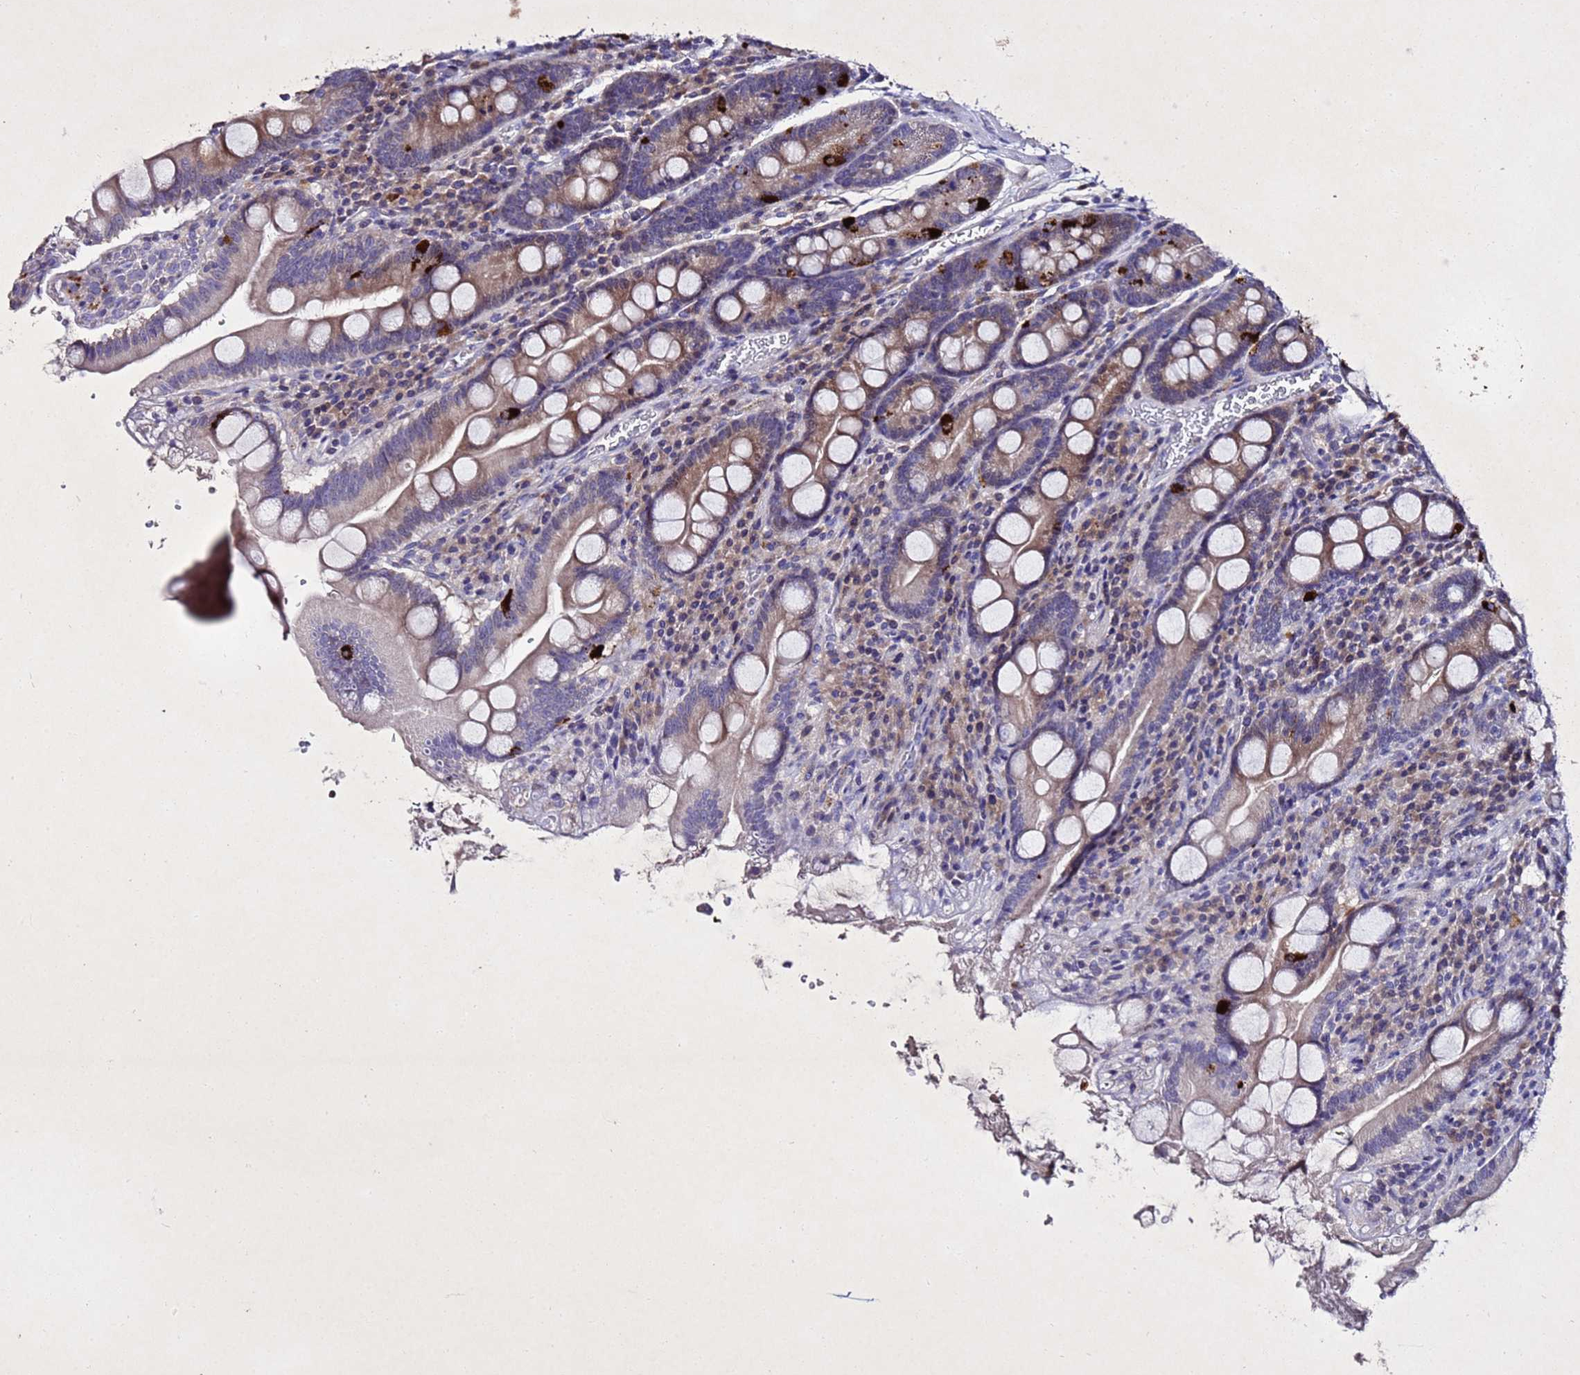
{"staining": {"intensity": "strong", "quantity": "<25%", "location": "cytoplasmic/membranous"}, "tissue": "duodenum", "cell_type": "Glandular cells", "image_type": "normal", "snomed": [{"axis": "morphology", "description": "Normal tissue, NOS"}, {"axis": "topography", "description": "Duodenum"}], "caption": "Brown immunohistochemical staining in unremarkable human duodenum shows strong cytoplasmic/membranous positivity in about <25% of glandular cells. (IHC, brightfield microscopy, high magnification).", "gene": "SV2B", "patient": {"sex": "male", "age": 35}}